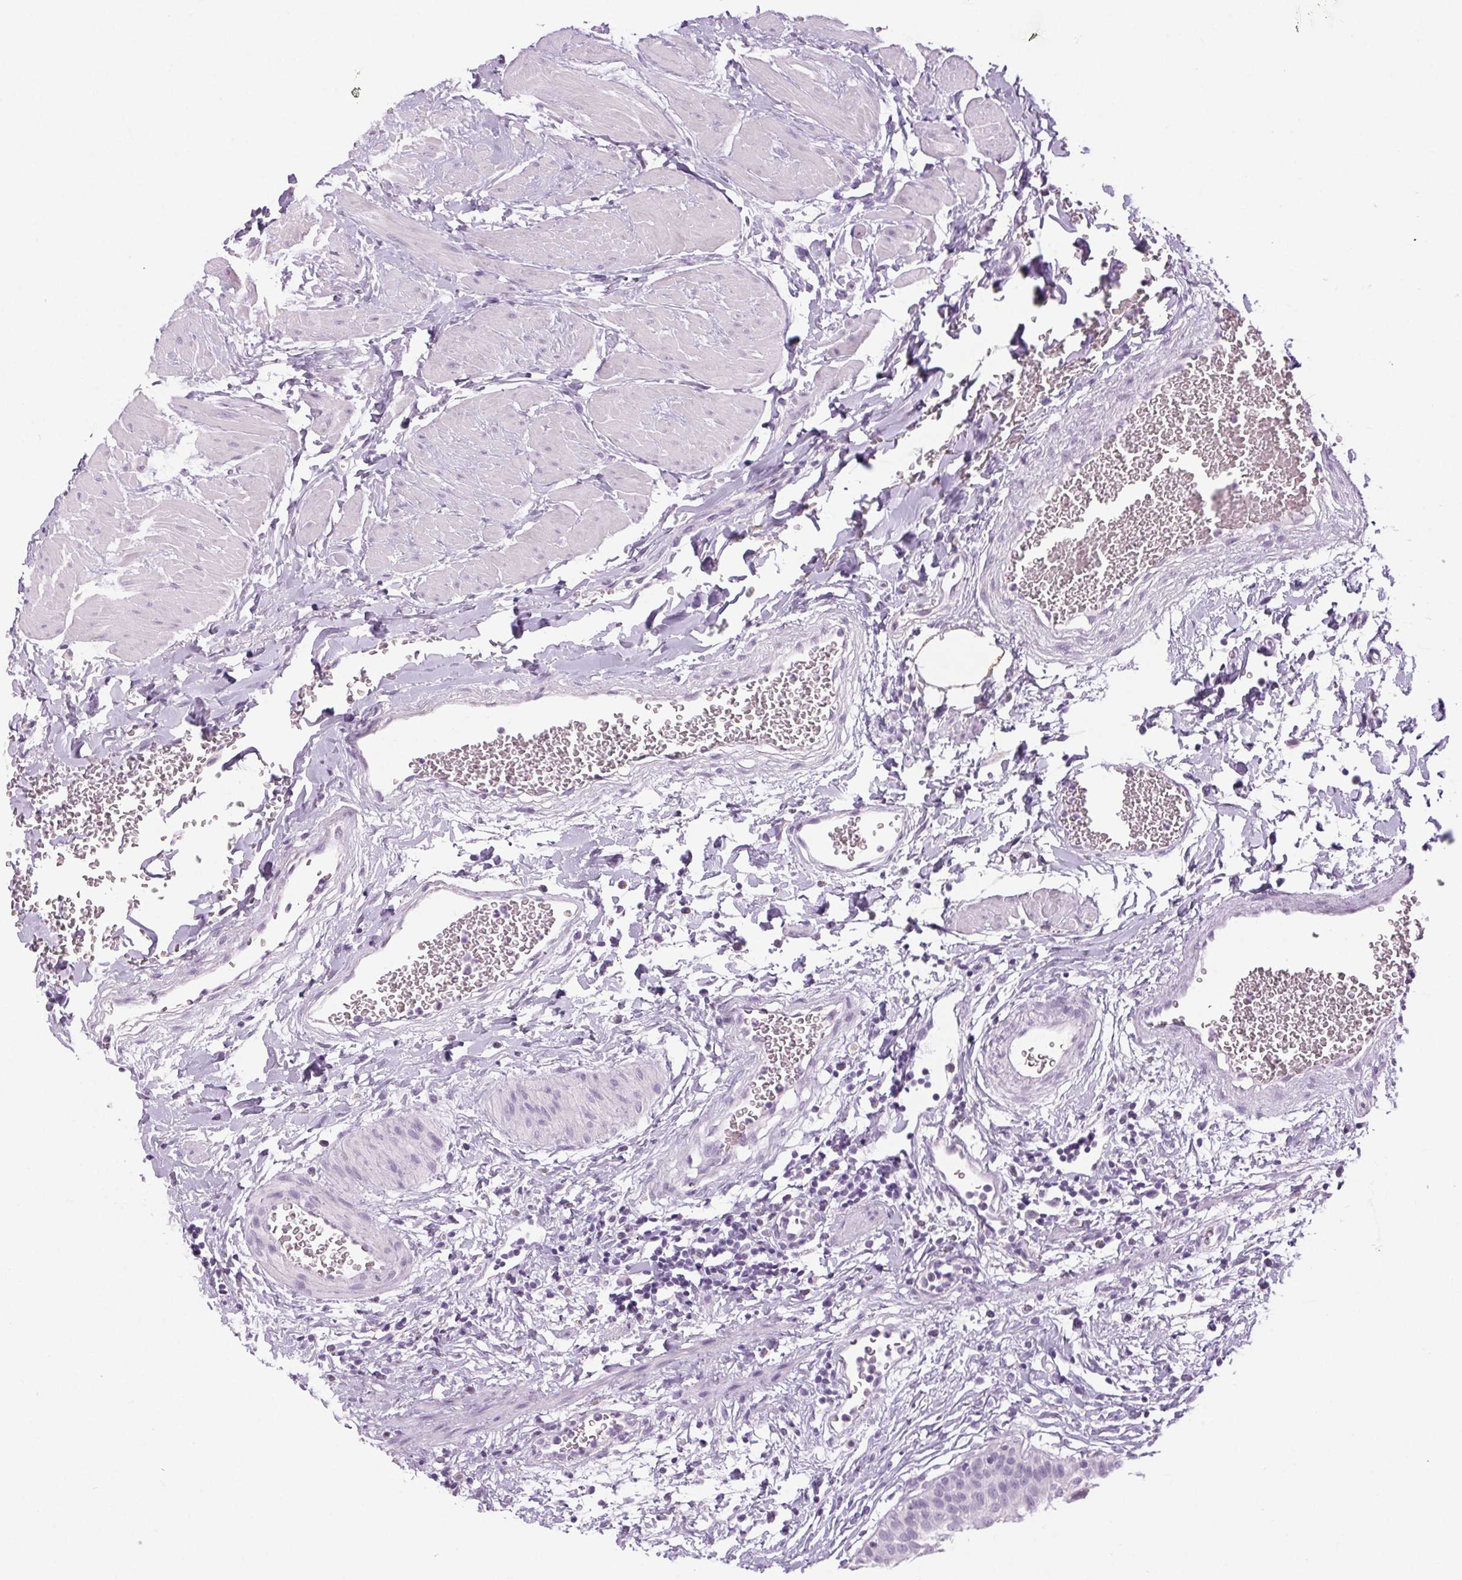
{"staining": {"intensity": "negative", "quantity": "none", "location": "none"}, "tissue": "urinary bladder", "cell_type": "Urothelial cells", "image_type": "normal", "snomed": [{"axis": "morphology", "description": "Normal tissue, NOS"}, {"axis": "topography", "description": "Urinary bladder"}], "caption": "Protein analysis of unremarkable urinary bladder exhibits no significant positivity in urothelial cells. (DAB IHC with hematoxylin counter stain).", "gene": "LRP2", "patient": {"sex": "male", "age": 55}}